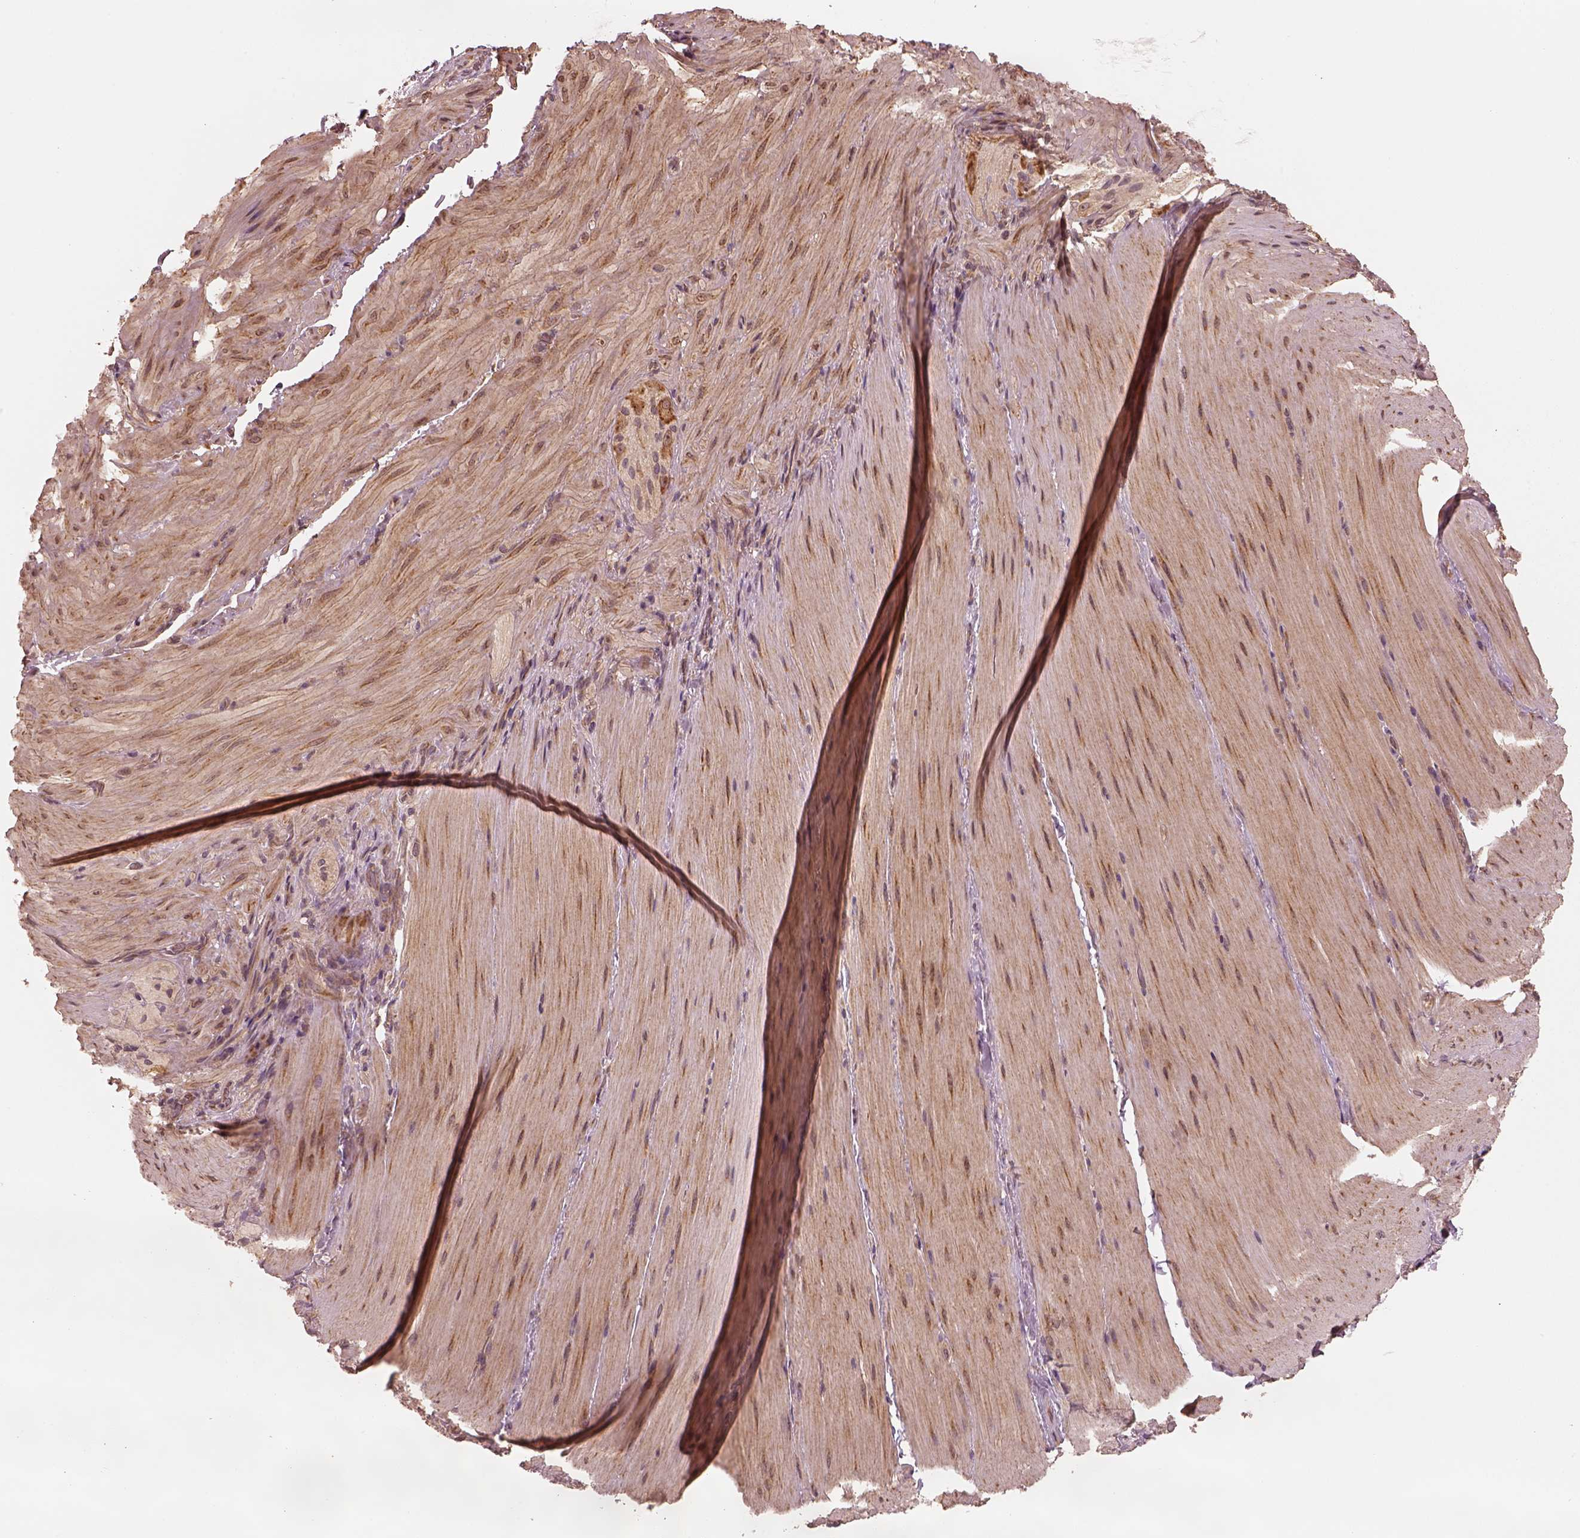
{"staining": {"intensity": "moderate", "quantity": ">75%", "location": "cytoplasmic/membranous"}, "tissue": "smooth muscle", "cell_type": "Smooth muscle cells", "image_type": "normal", "snomed": [{"axis": "morphology", "description": "Normal tissue, NOS"}, {"axis": "topography", "description": "Smooth muscle"}, {"axis": "topography", "description": "Colon"}], "caption": "Immunohistochemistry image of benign smooth muscle: human smooth muscle stained using immunohistochemistry (IHC) shows medium levels of moderate protein expression localized specifically in the cytoplasmic/membranous of smooth muscle cells, appearing as a cytoplasmic/membranous brown color.", "gene": "RPS5", "patient": {"sex": "male", "age": 73}}